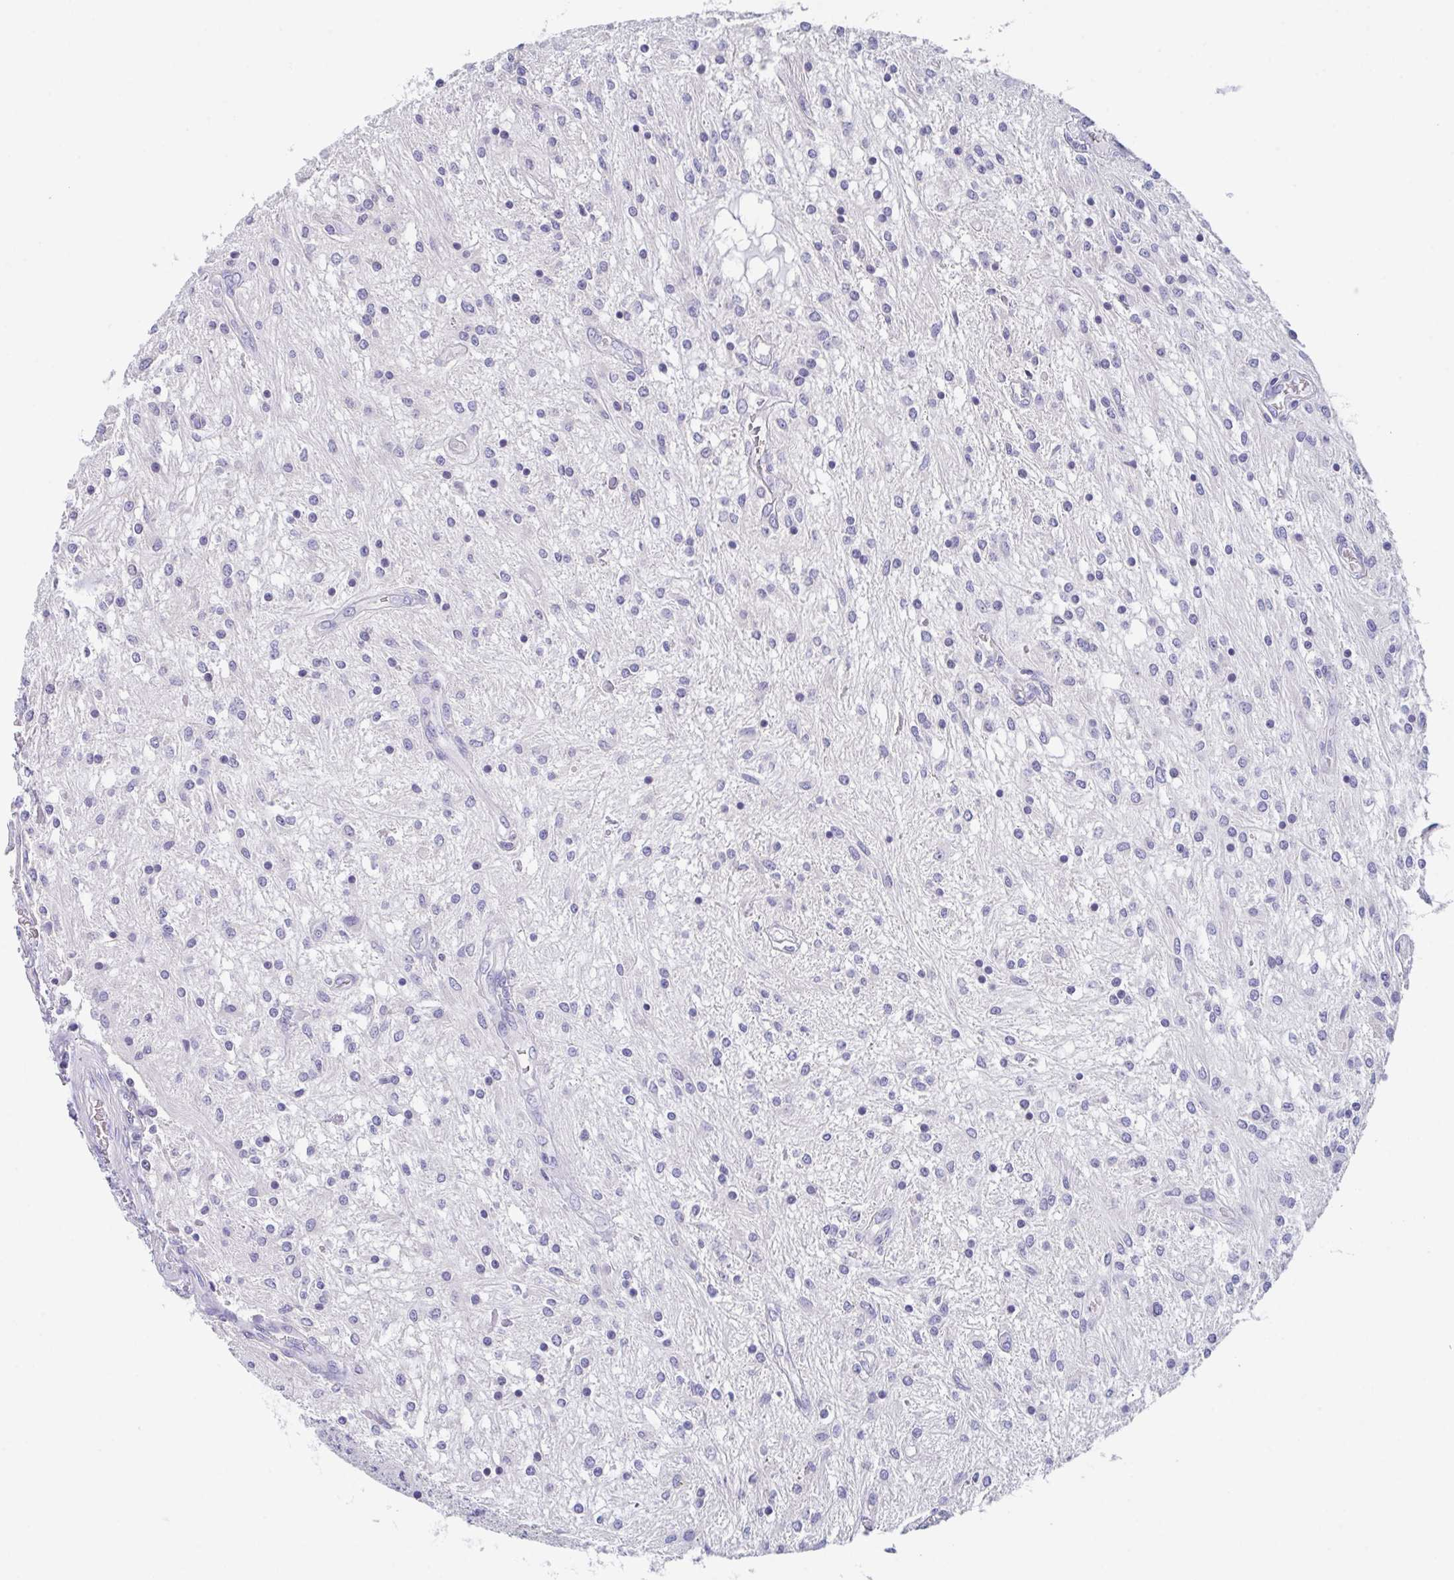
{"staining": {"intensity": "negative", "quantity": "none", "location": "none"}, "tissue": "glioma", "cell_type": "Tumor cells", "image_type": "cancer", "snomed": [{"axis": "morphology", "description": "Glioma, malignant, Low grade"}, {"axis": "topography", "description": "Cerebellum"}], "caption": "Glioma stained for a protein using IHC displays no expression tumor cells.", "gene": "LRRC58", "patient": {"sex": "female", "age": 14}}